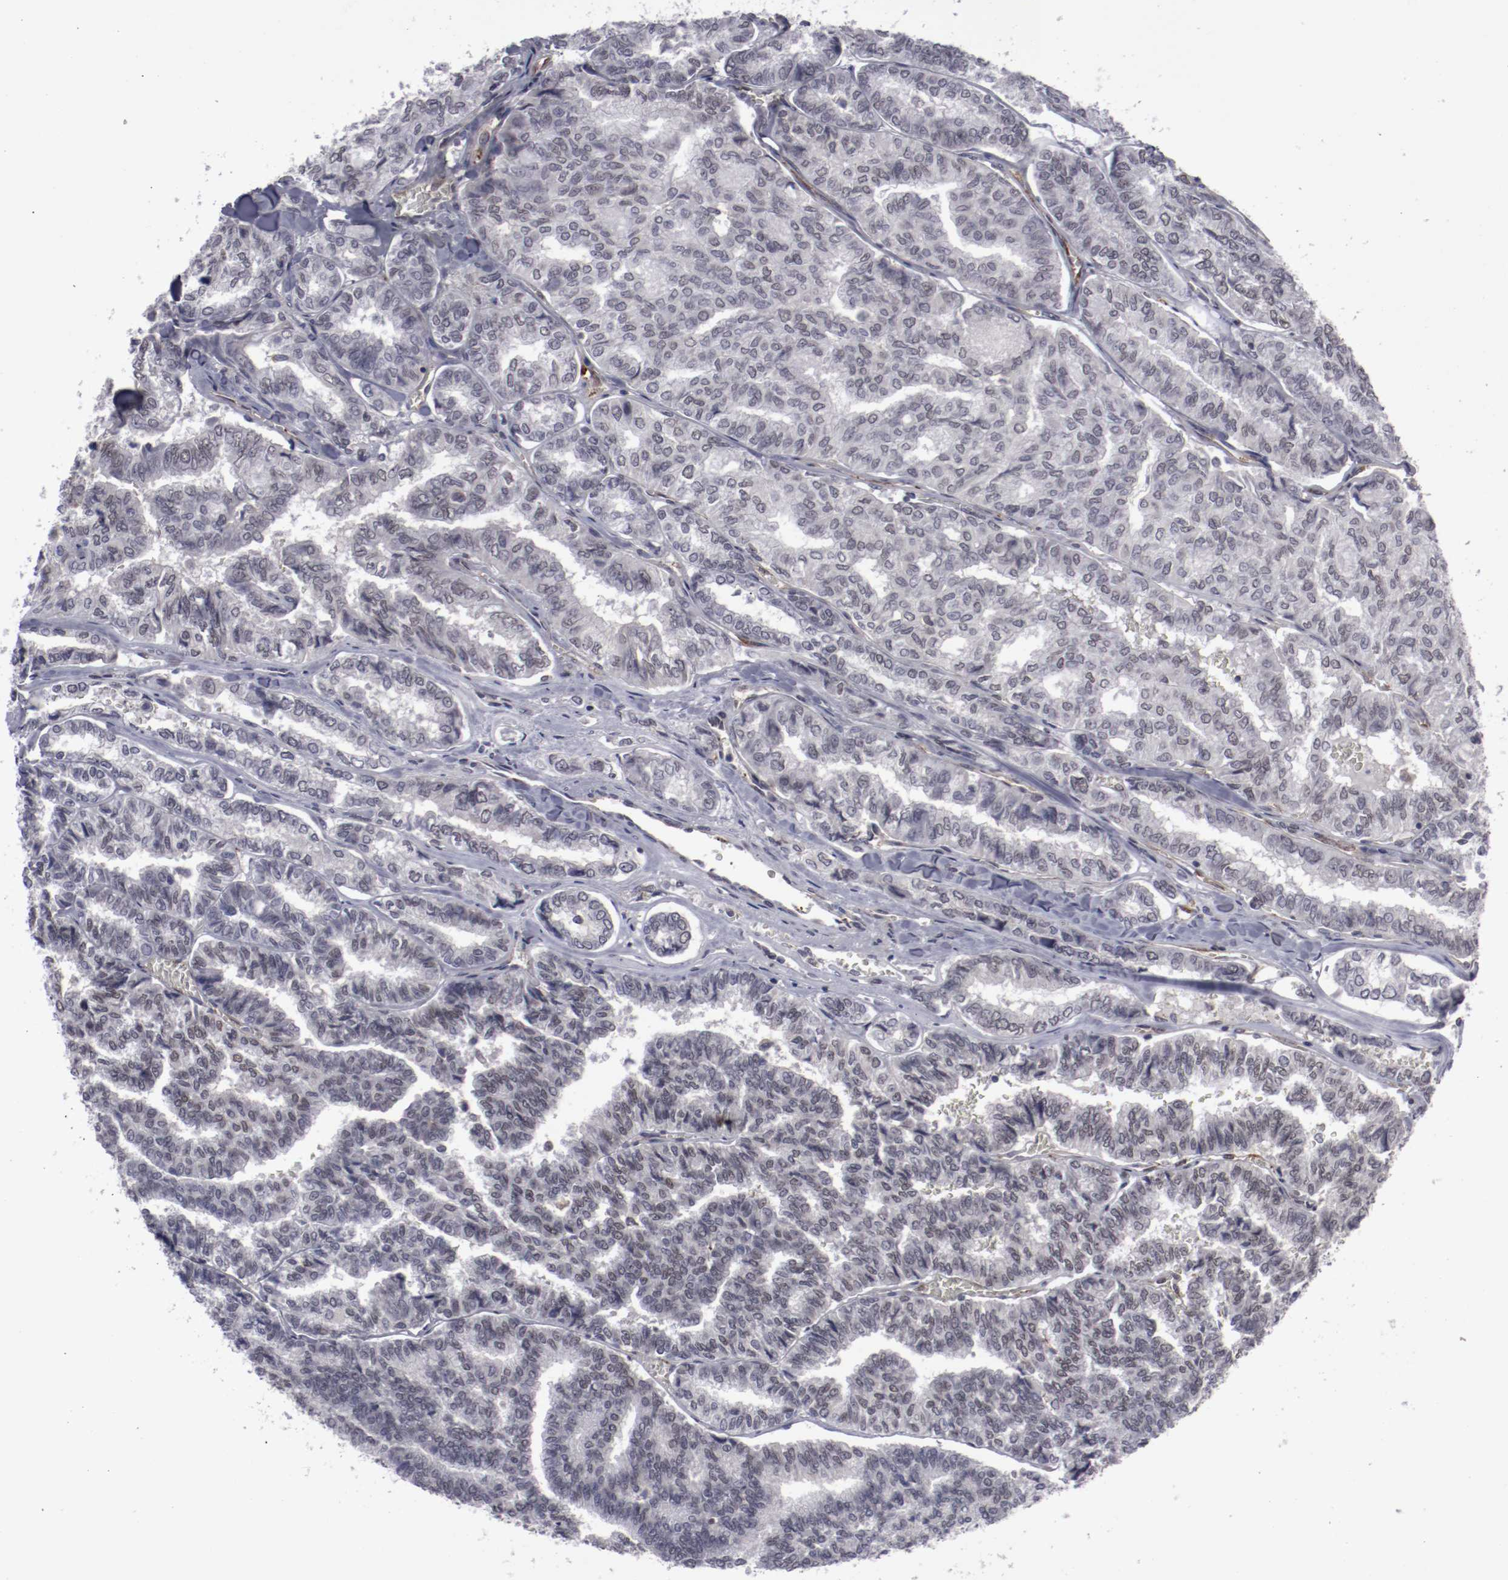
{"staining": {"intensity": "negative", "quantity": "none", "location": "none"}, "tissue": "thyroid cancer", "cell_type": "Tumor cells", "image_type": "cancer", "snomed": [{"axis": "morphology", "description": "Papillary adenocarcinoma, NOS"}, {"axis": "topography", "description": "Thyroid gland"}], "caption": "This micrograph is of papillary adenocarcinoma (thyroid) stained with immunohistochemistry (IHC) to label a protein in brown with the nuclei are counter-stained blue. There is no staining in tumor cells.", "gene": "LEF1", "patient": {"sex": "female", "age": 35}}